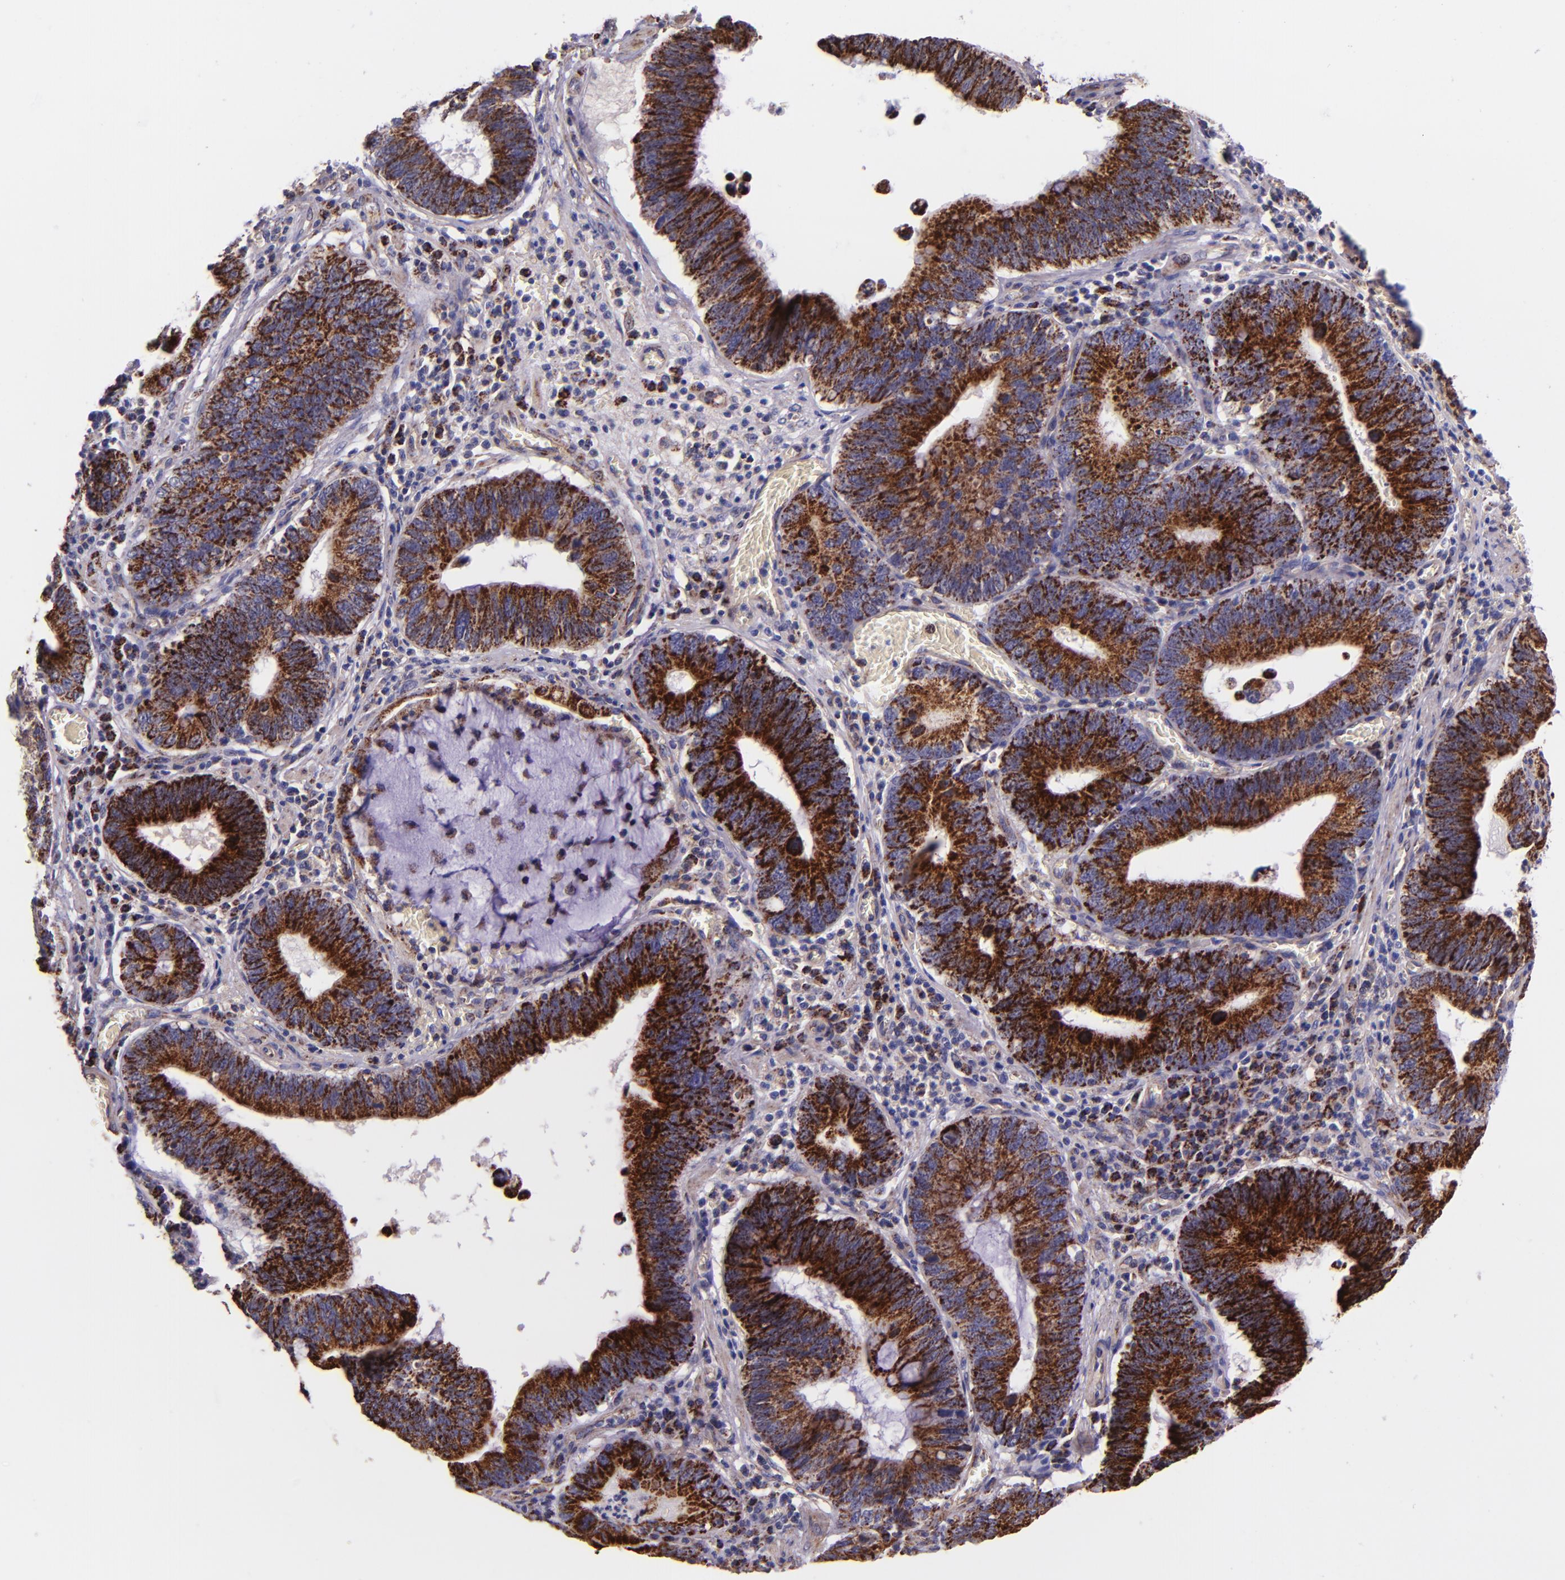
{"staining": {"intensity": "strong", "quantity": ">75%", "location": "cytoplasmic/membranous"}, "tissue": "stomach cancer", "cell_type": "Tumor cells", "image_type": "cancer", "snomed": [{"axis": "morphology", "description": "Adenocarcinoma, NOS"}, {"axis": "topography", "description": "Stomach"}, {"axis": "topography", "description": "Gastric cardia"}], "caption": "Protein expression analysis of stomach adenocarcinoma shows strong cytoplasmic/membranous positivity in approximately >75% of tumor cells.", "gene": "IDH3G", "patient": {"sex": "male", "age": 59}}